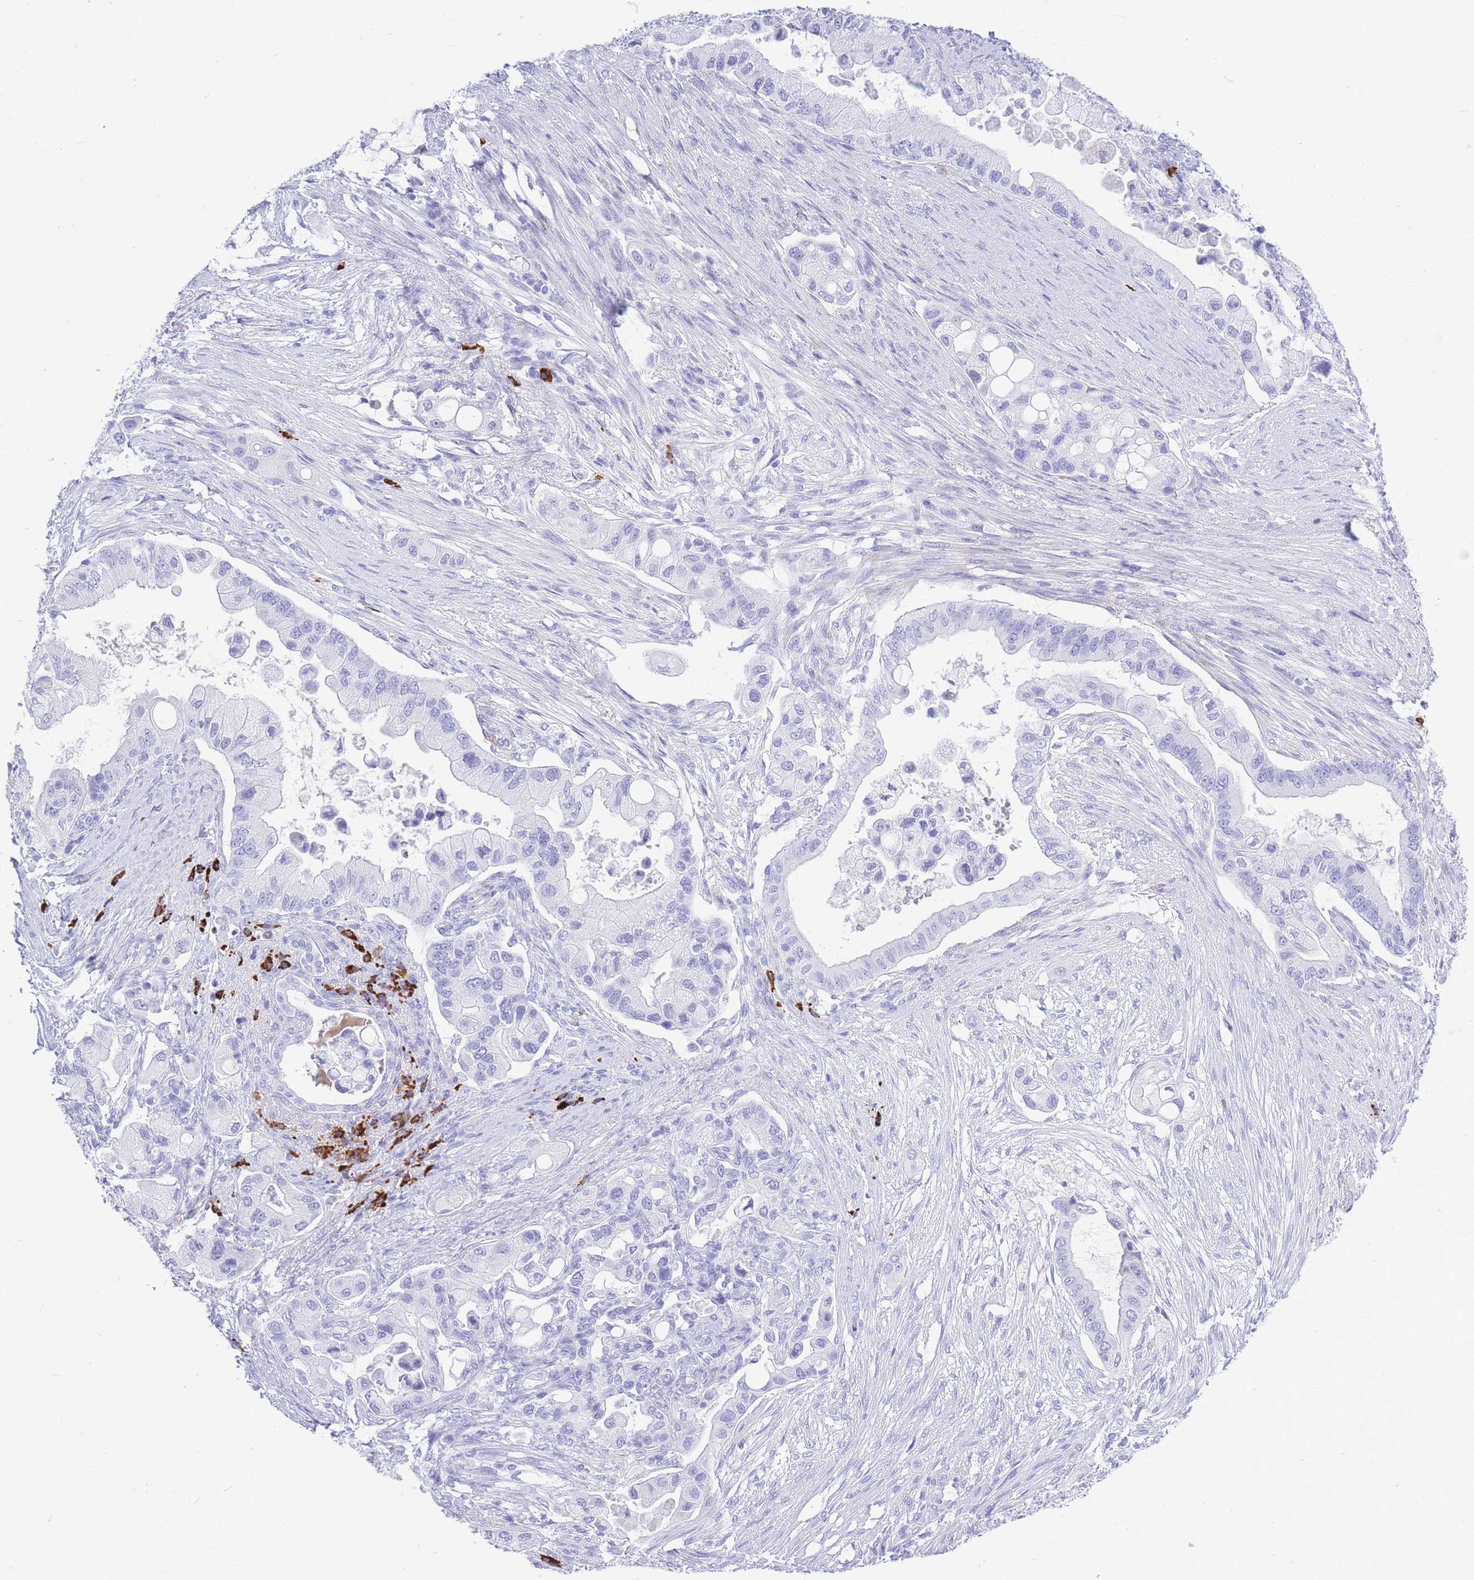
{"staining": {"intensity": "negative", "quantity": "none", "location": "none"}, "tissue": "pancreatic cancer", "cell_type": "Tumor cells", "image_type": "cancer", "snomed": [{"axis": "morphology", "description": "Adenocarcinoma, NOS"}, {"axis": "topography", "description": "Pancreas"}], "caption": "A histopathology image of human pancreatic cancer is negative for staining in tumor cells.", "gene": "ZFP62", "patient": {"sex": "male", "age": 57}}